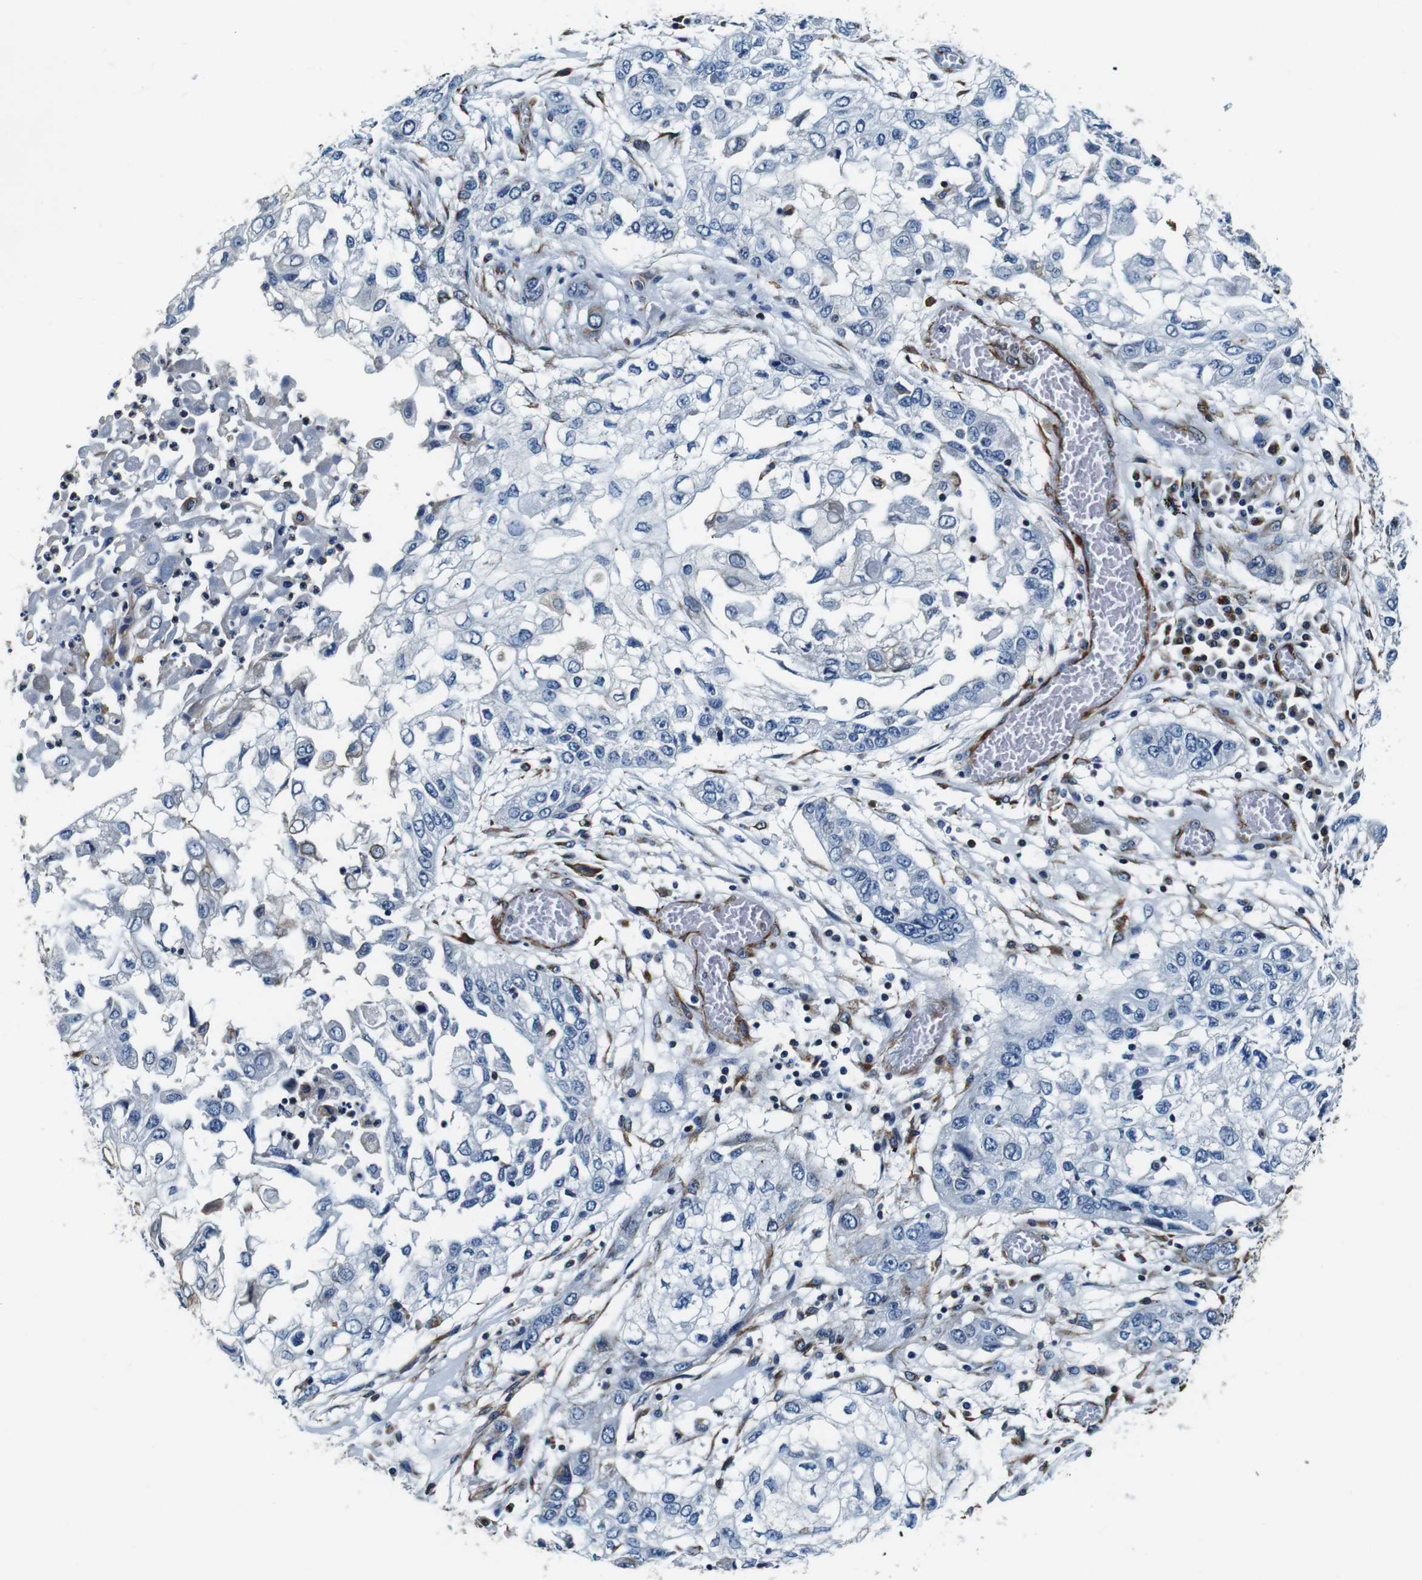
{"staining": {"intensity": "negative", "quantity": "none", "location": "none"}, "tissue": "lung cancer", "cell_type": "Tumor cells", "image_type": "cancer", "snomed": [{"axis": "morphology", "description": "Squamous cell carcinoma, NOS"}, {"axis": "topography", "description": "Lung"}], "caption": "Micrograph shows no protein positivity in tumor cells of lung squamous cell carcinoma tissue.", "gene": "GJE1", "patient": {"sex": "male", "age": 71}}